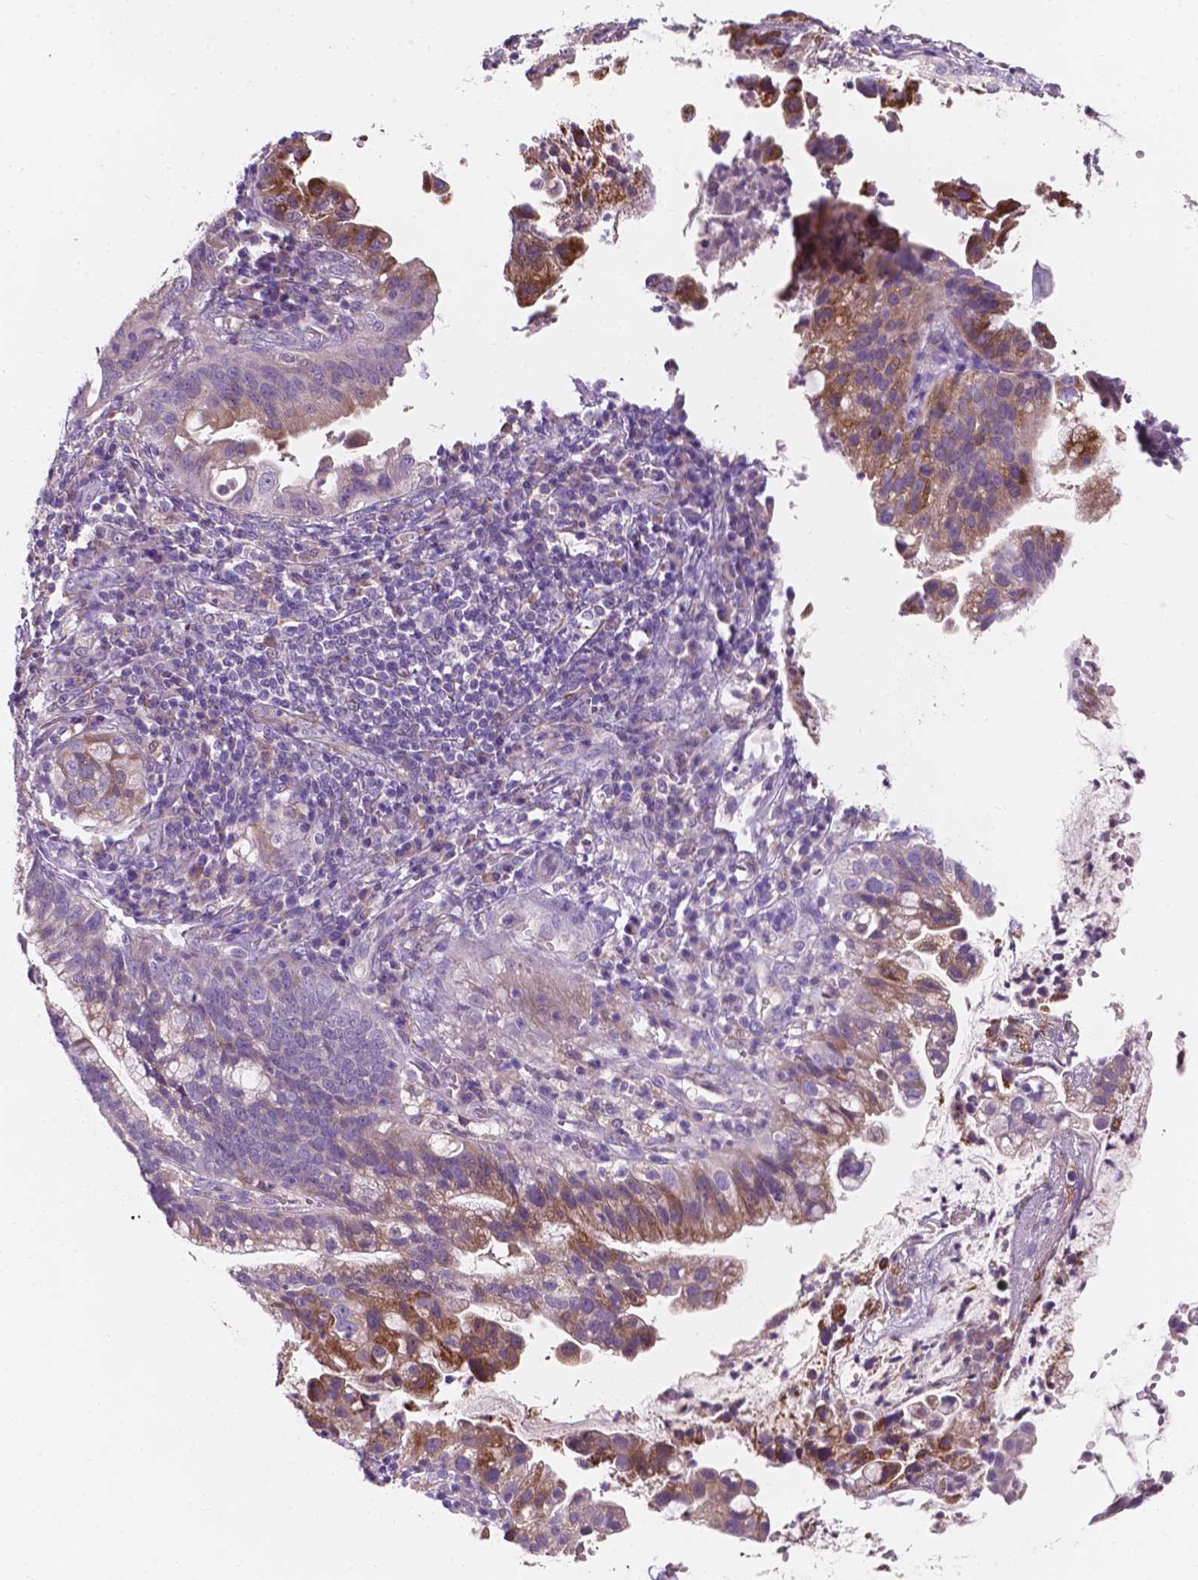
{"staining": {"intensity": "moderate", "quantity": "25%-75%", "location": "cytoplasmic/membranous"}, "tissue": "cervical cancer", "cell_type": "Tumor cells", "image_type": "cancer", "snomed": [{"axis": "morphology", "description": "Adenocarcinoma, NOS"}, {"axis": "topography", "description": "Cervix"}], "caption": "The photomicrograph exhibits immunohistochemical staining of cervical cancer (adenocarcinoma). There is moderate cytoplasmic/membranous expression is present in about 25%-75% of tumor cells.", "gene": "IREB2", "patient": {"sex": "female", "age": 34}}